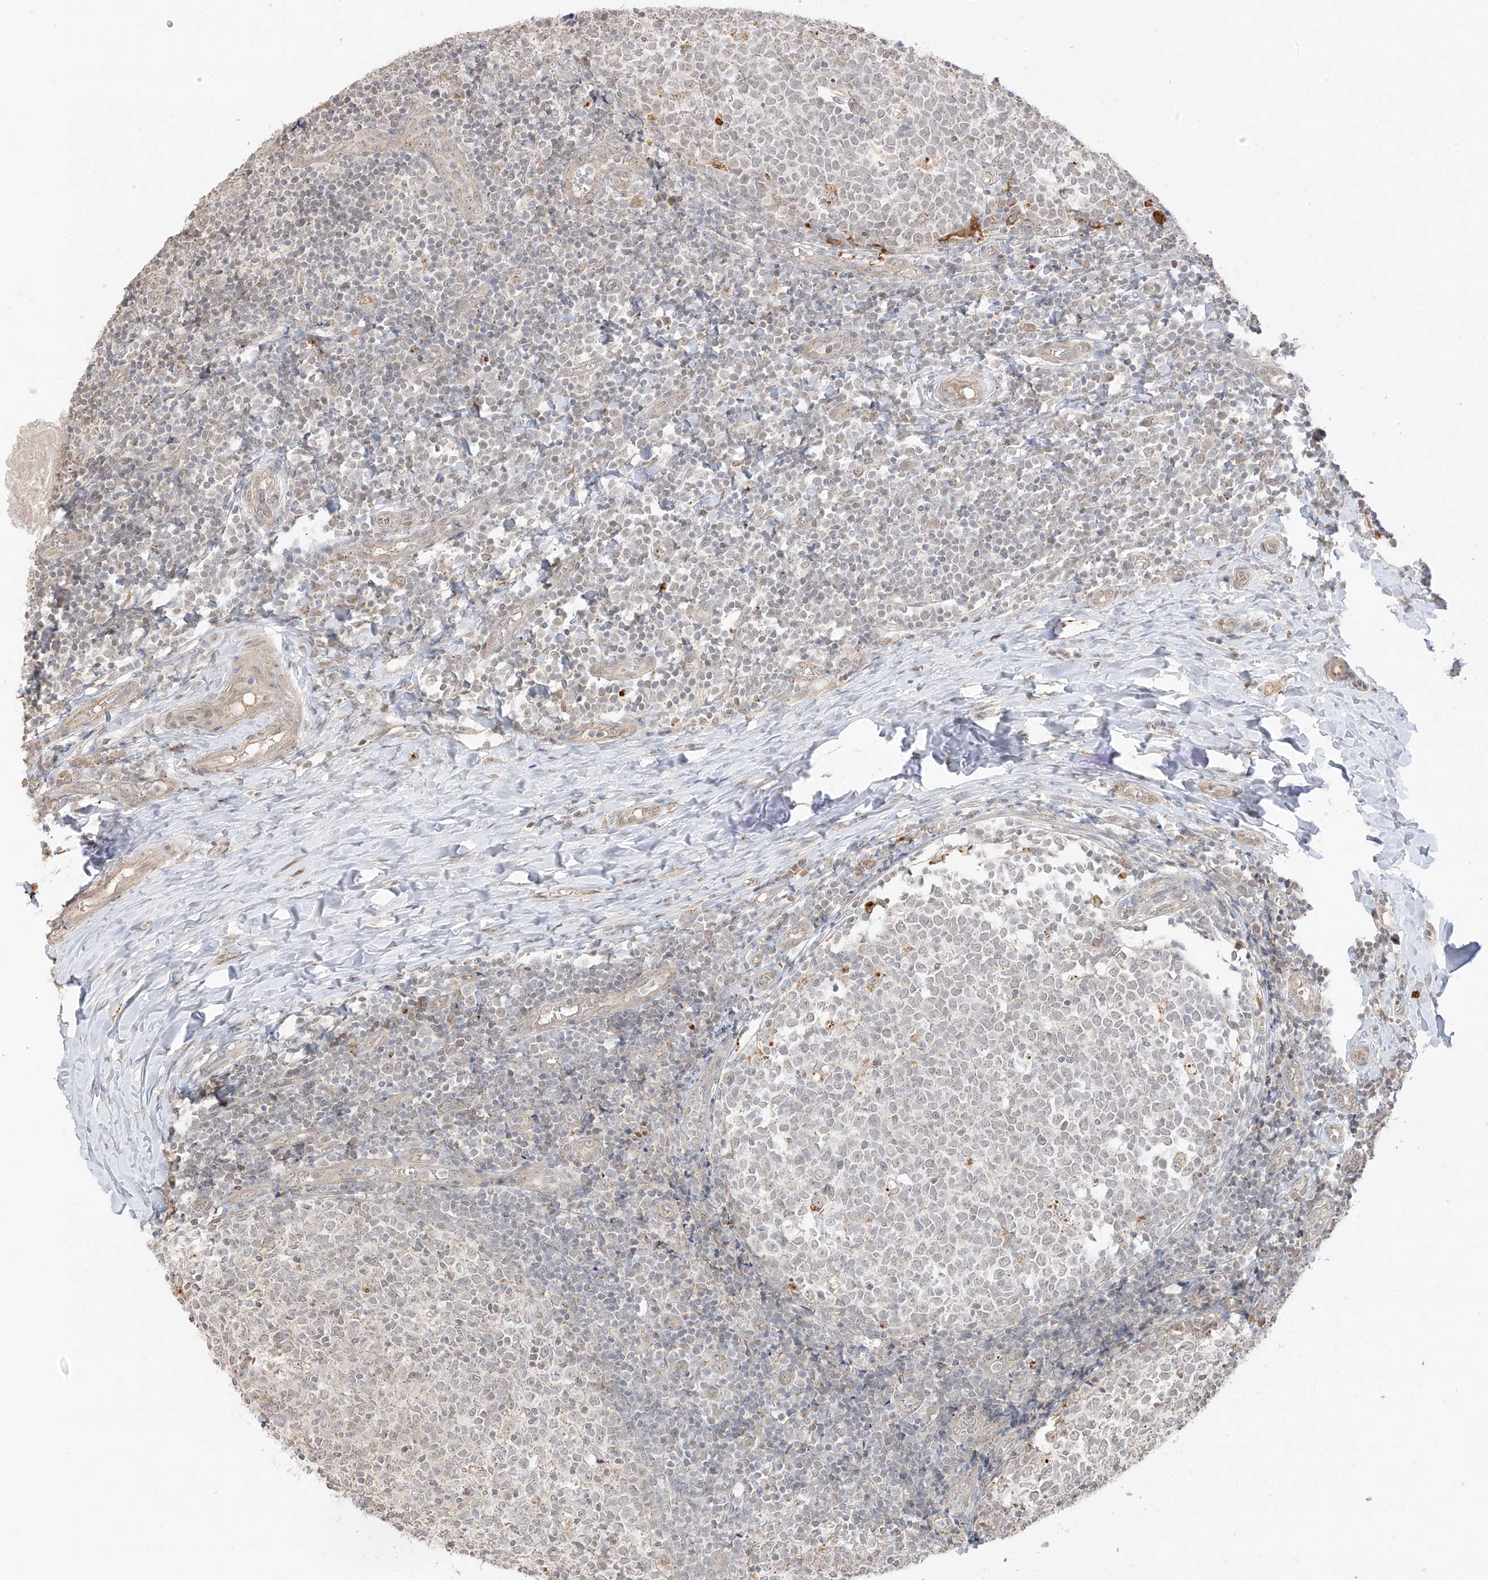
{"staining": {"intensity": "moderate", "quantity": "<25%", "location": "cytoplasmic/membranous"}, "tissue": "tonsil", "cell_type": "Germinal center cells", "image_type": "normal", "snomed": [{"axis": "morphology", "description": "Normal tissue, NOS"}, {"axis": "topography", "description": "Tonsil"}], "caption": "A brown stain labels moderate cytoplasmic/membranous positivity of a protein in germinal center cells of normal human tonsil. (DAB IHC, brown staining for protein, blue staining for nuclei).", "gene": "N4BP3", "patient": {"sex": "female", "age": 19}}